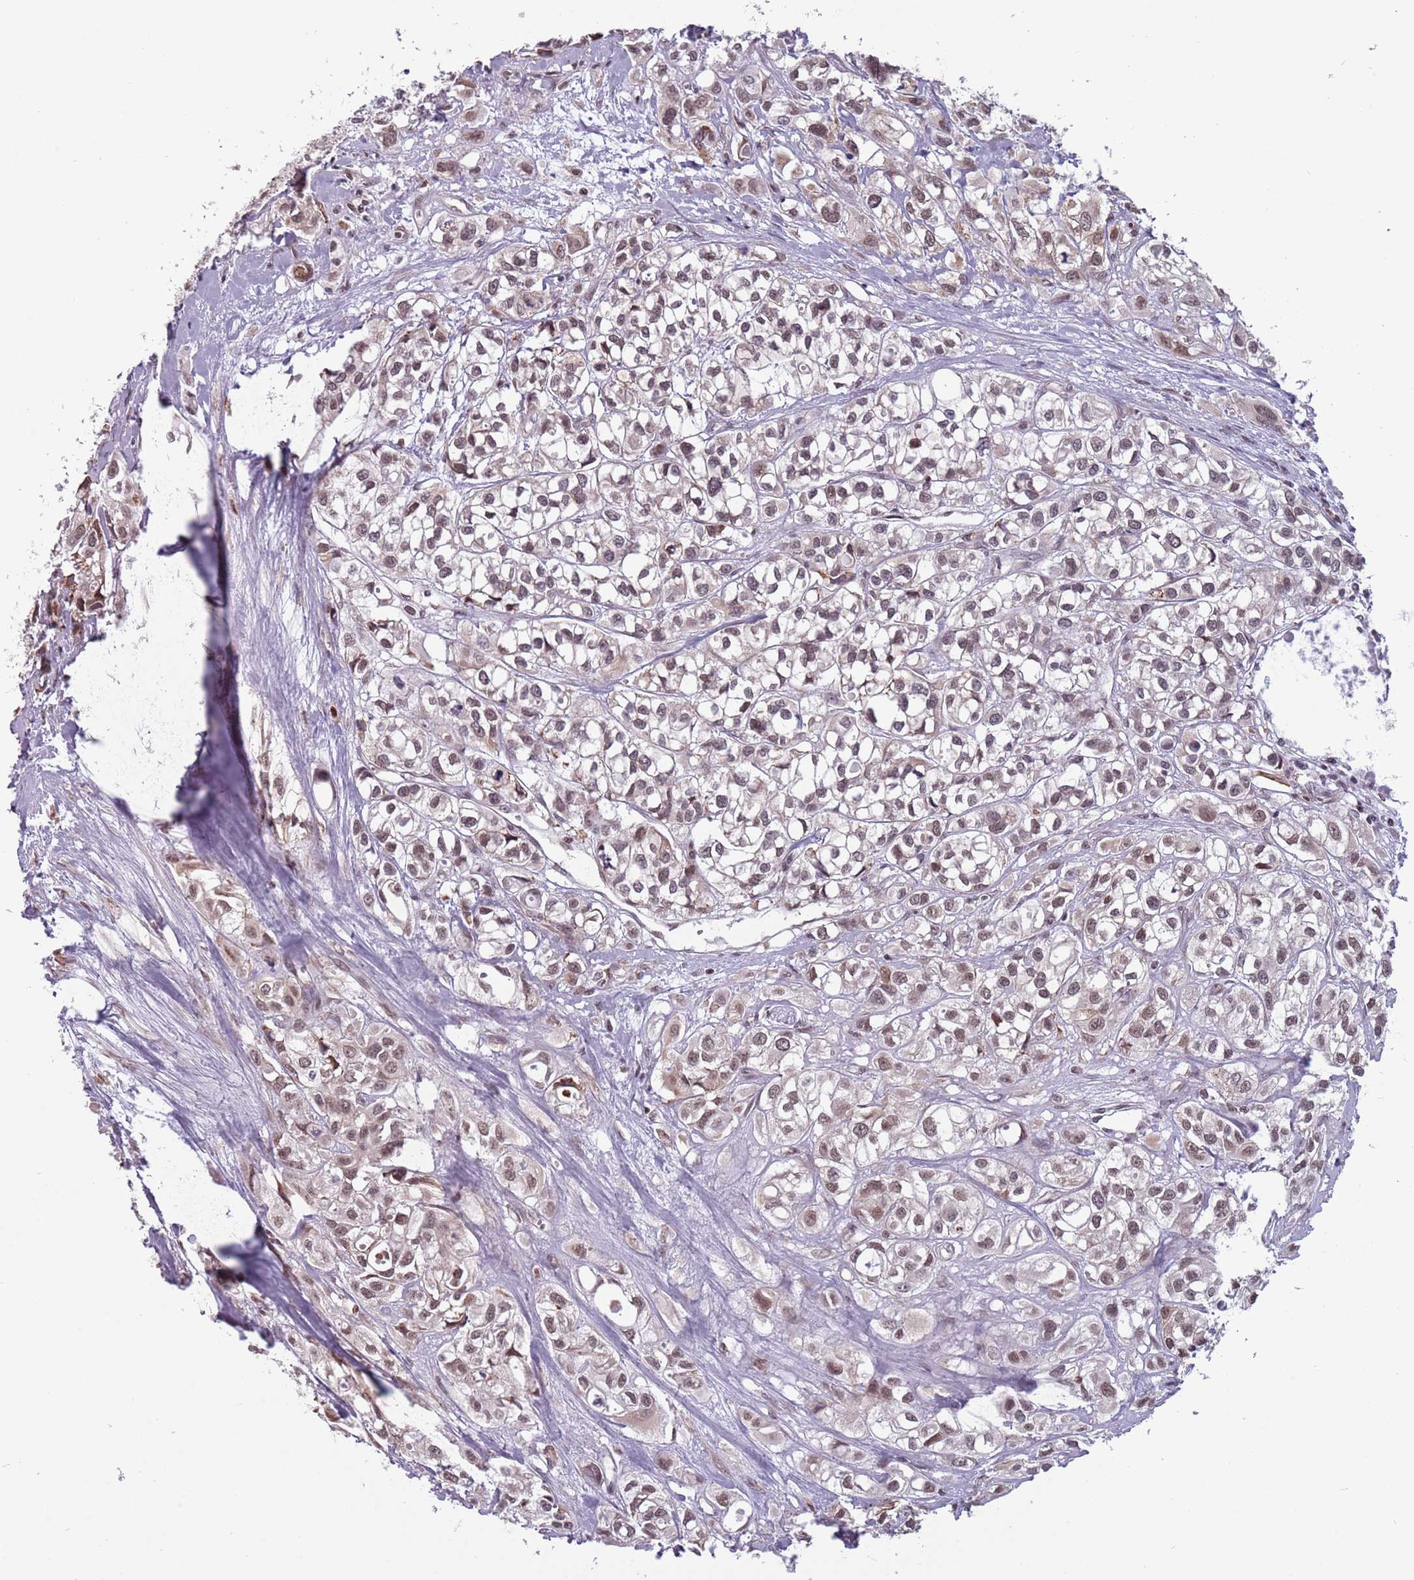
{"staining": {"intensity": "weak", "quantity": "25%-75%", "location": "nuclear"}, "tissue": "urothelial cancer", "cell_type": "Tumor cells", "image_type": "cancer", "snomed": [{"axis": "morphology", "description": "Urothelial carcinoma, High grade"}, {"axis": "topography", "description": "Urinary bladder"}], "caption": "IHC of urothelial carcinoma (high-grade) displays low levels of weak nuclear staining in about 25%-75% of tumor cells.", "gene": "BARD1", "patient": {"sex": "male", "age": 67}}